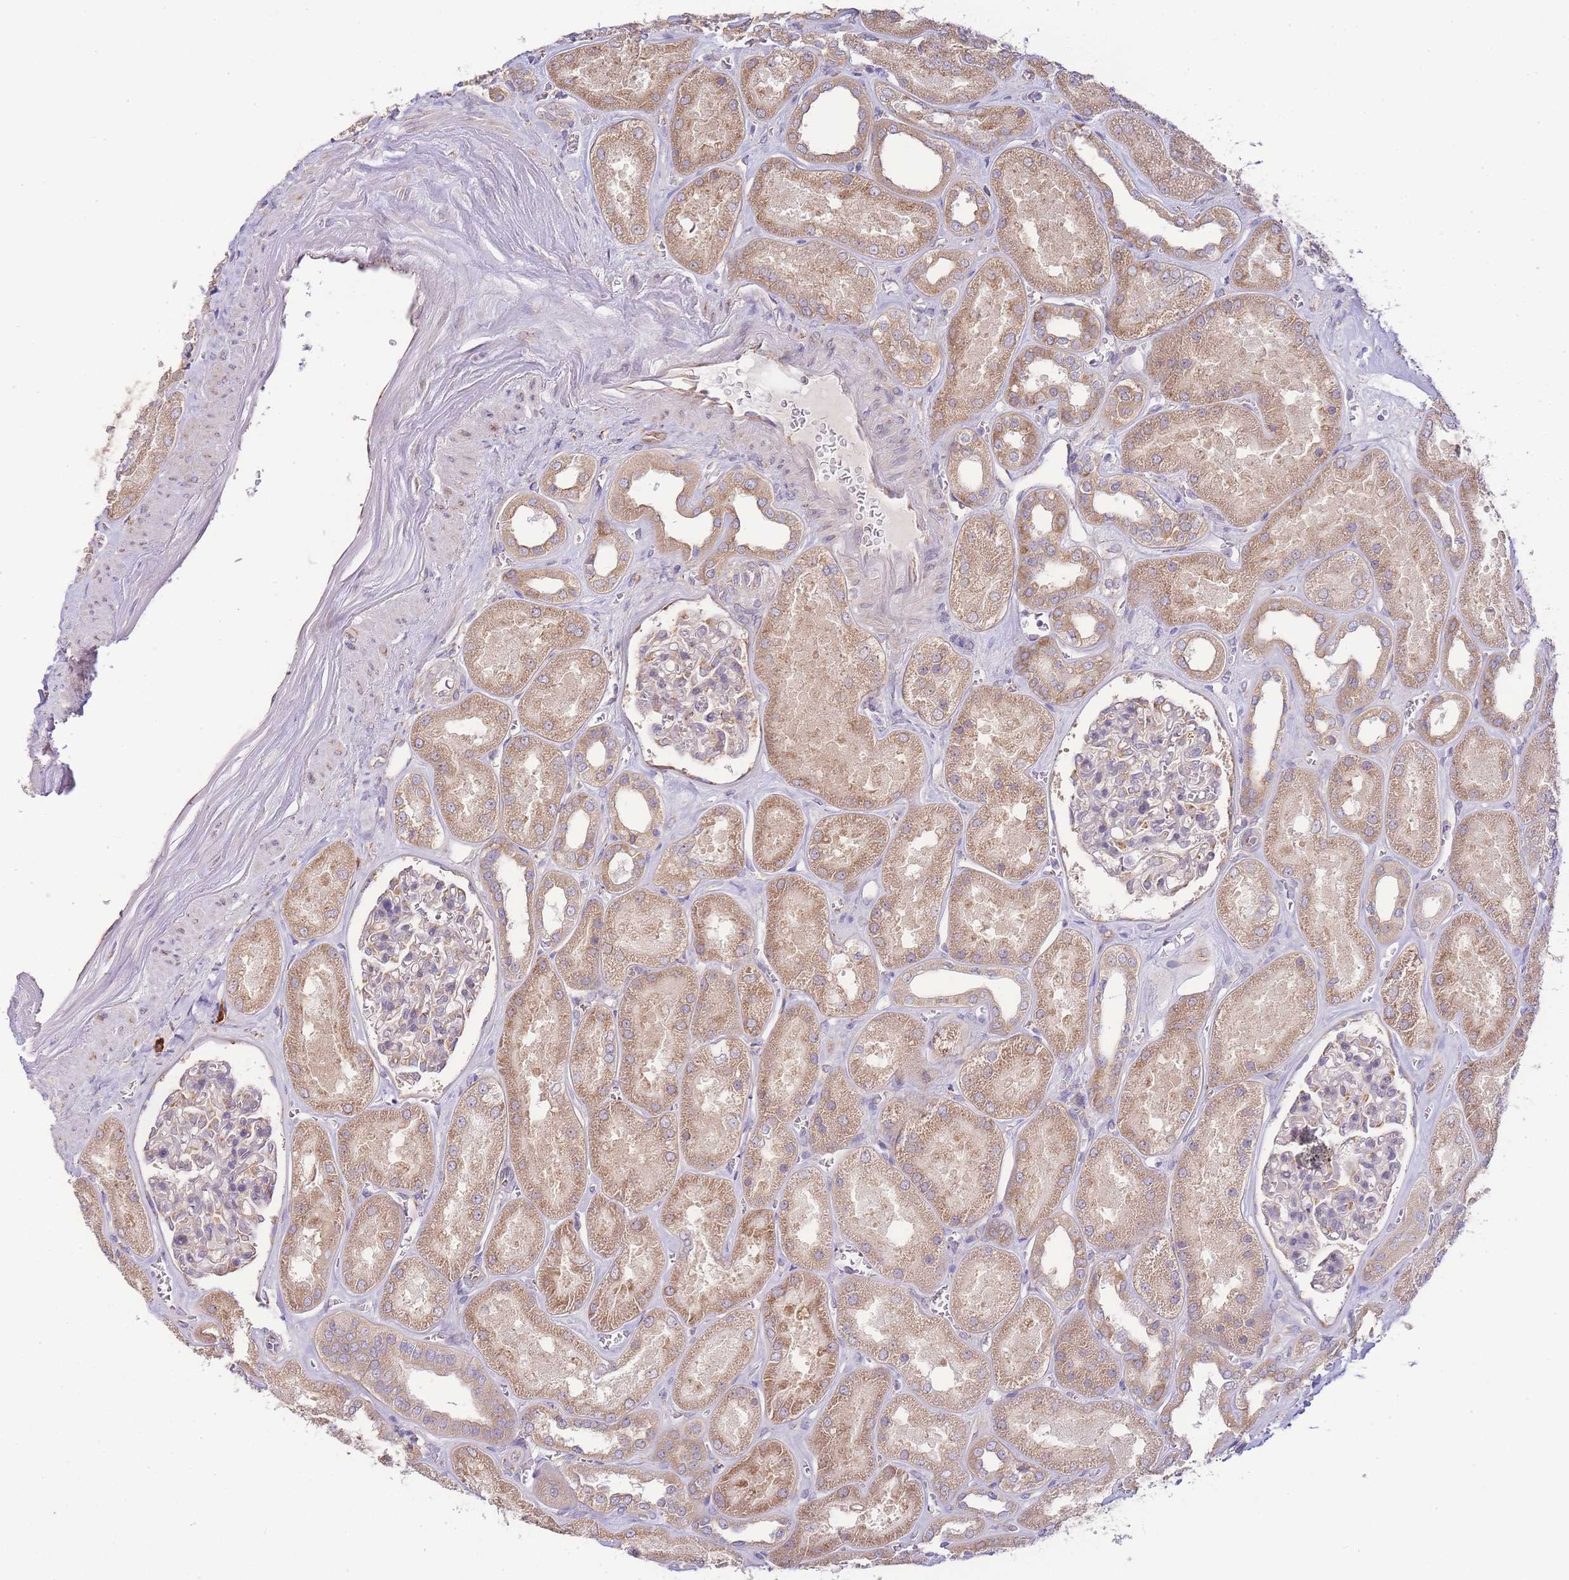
{"staining": {"intensity": "weak", "quantity": "<25%", "location": "cytoplasmic/membranous"}, "tissue": "kidney", "cell_type": "Cells in glomeruli", "image_type": "normal", "snomed": [{"axis": "morphology", "description": "Normal tissue, NOS"}, {"axis": "morphology", "description": "Adenocarcinoma, NOS"}, {"axis": "topography", "description": "Kidney"}], "caption": "Kidney stained for a protein using immunohistochemistry displays no positivity cells in glomeruli.", "gene": "BEX1", "patient": {"sex": "female", "age": 68}}